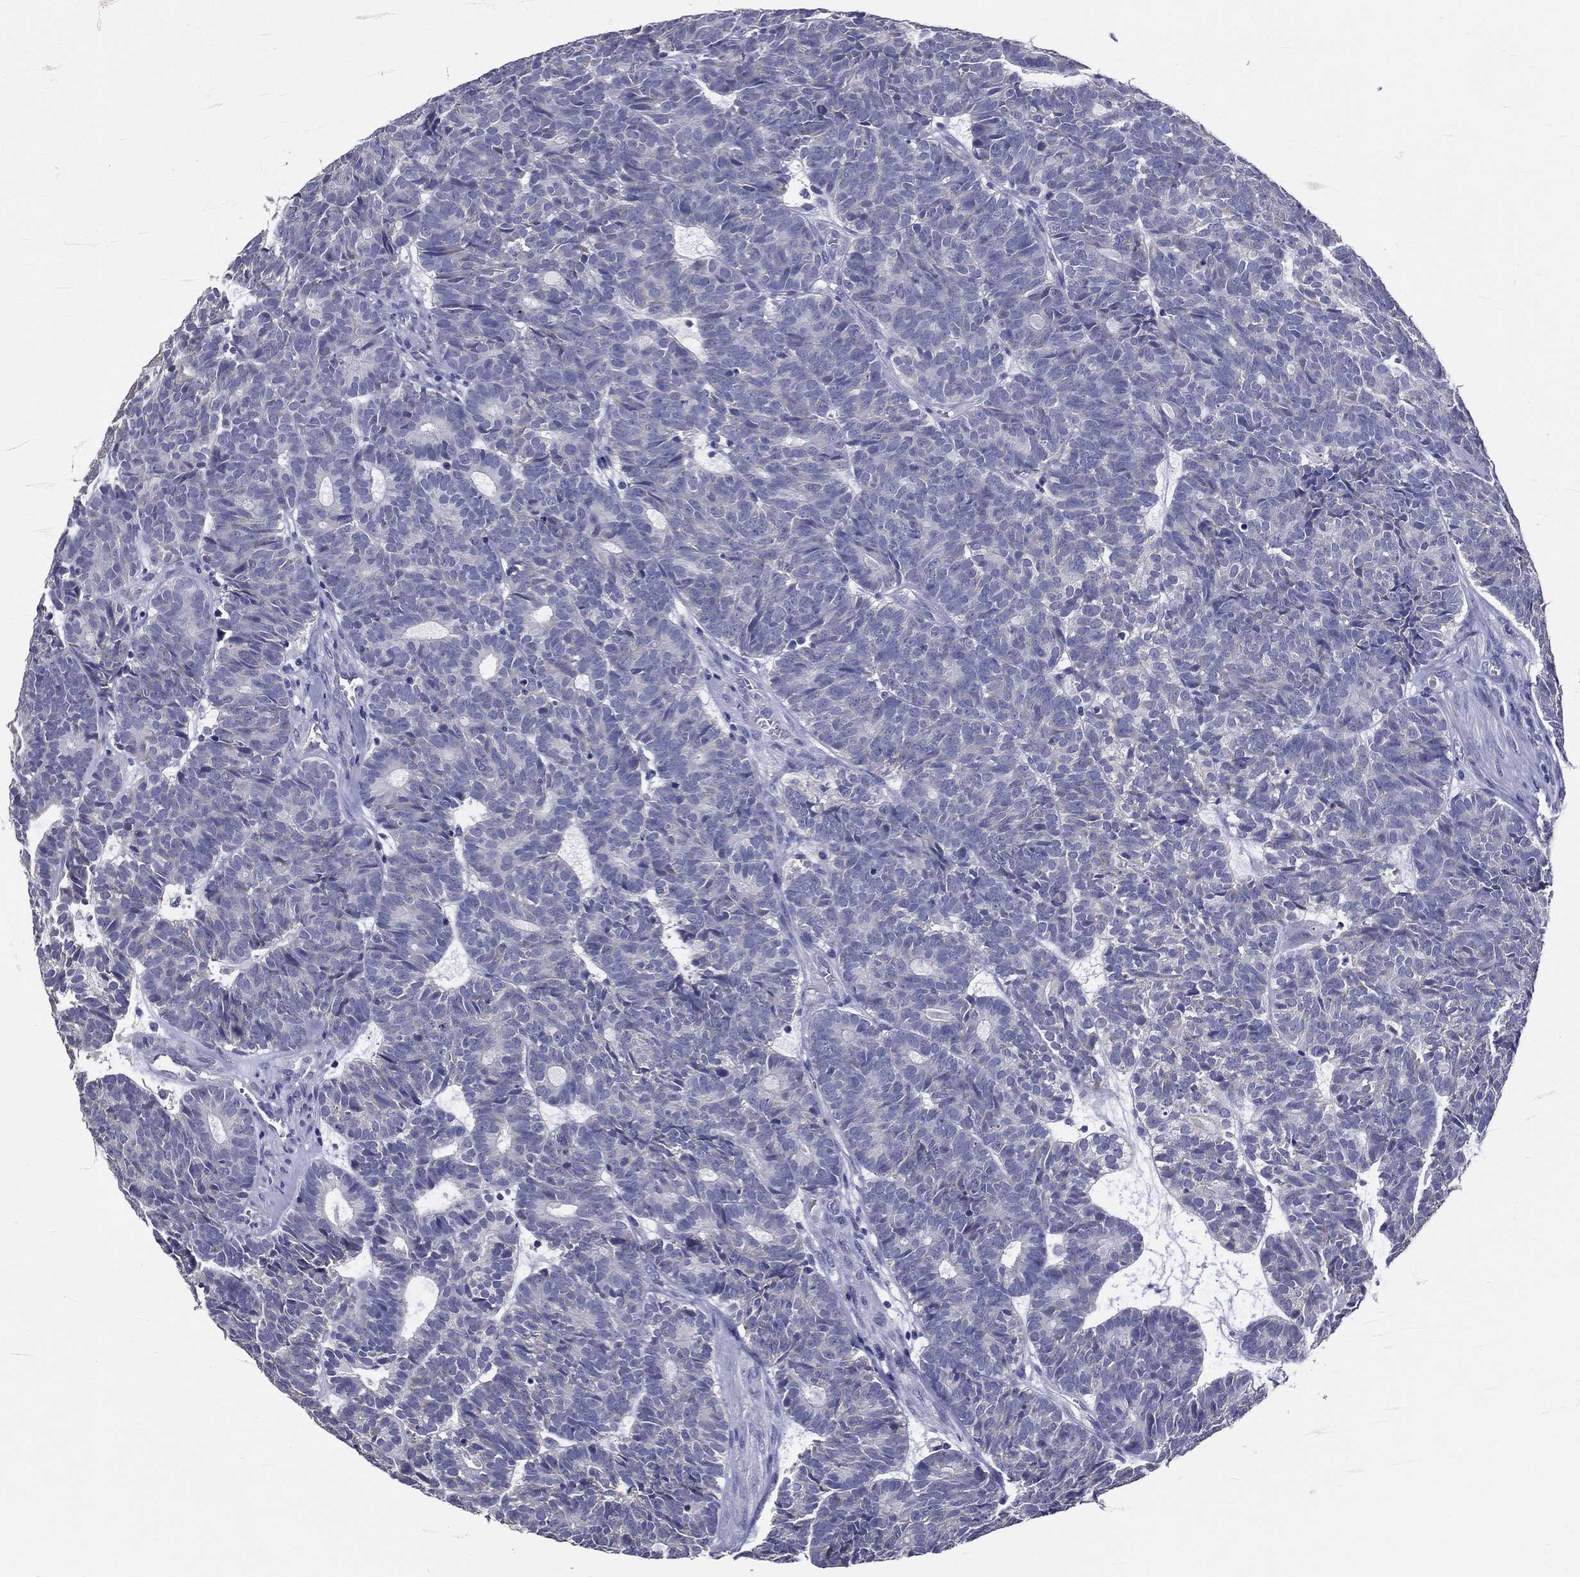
{"staining": {"intensity": "negative", "quantity": "none", "location": "none"}, "tissue": "head and neck cancer", "cell_type": "Tumor cells", "image_type": "cancer", "snomed": [{"axis": "morphology", "description": "Adenocarcinoma, NOS"}, {"axis": "topography", "description": "Head-Neck"}], "caption": "This is a photomicrograph of IHC staining of head and neck adenocarcinoma, which shows no positivity in tumor cells.", "gene": "TFAP2A", "patient": {"sex": "female", "age": 81}}